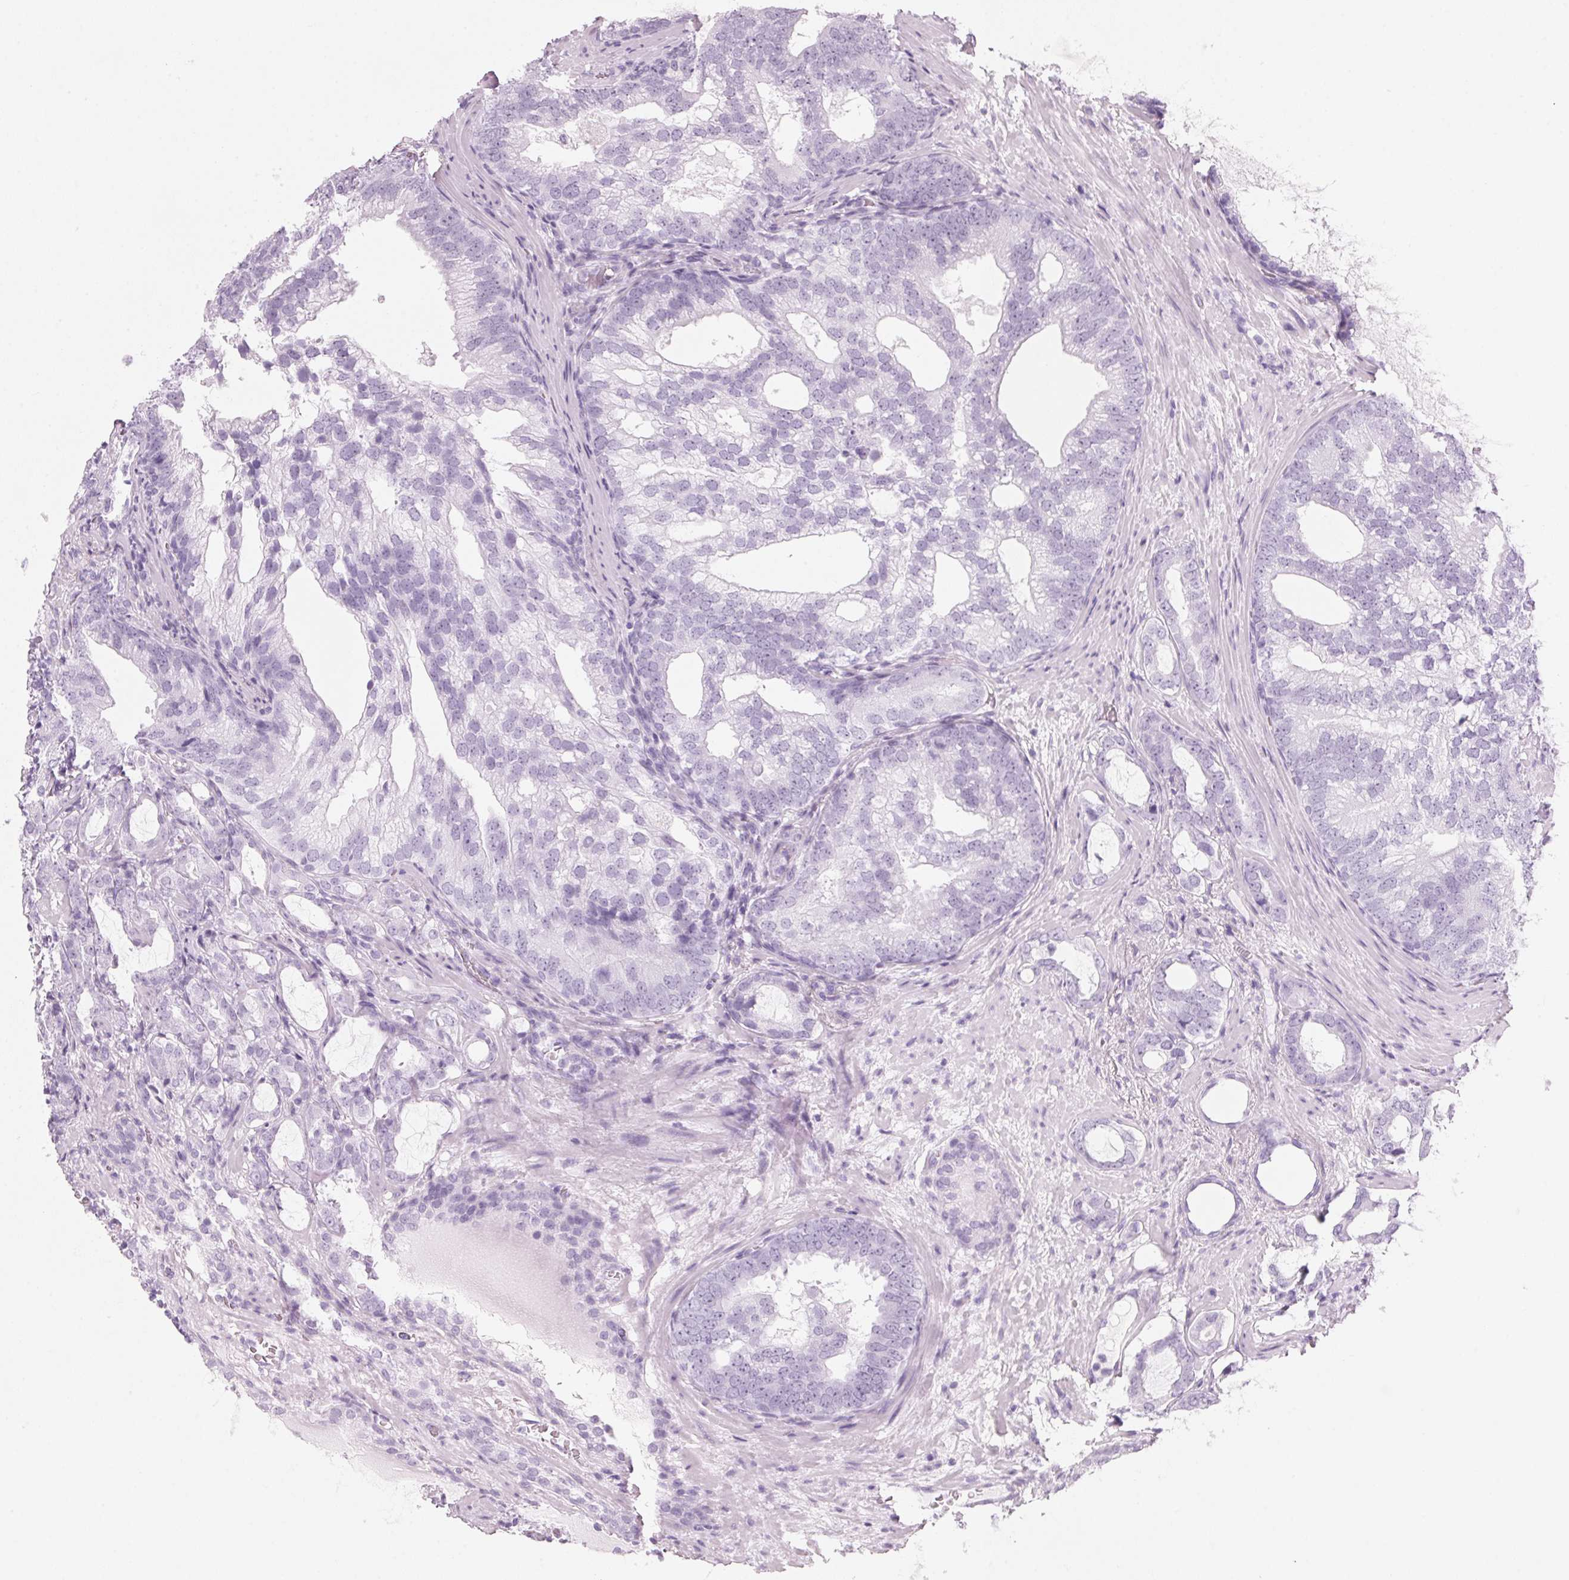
{"staining": {"intensity": "negative", "quantity": "none", "location": "none"}, "tissue": "prostate cancer", "cell_type": "Tumor cells", "image_type": "cancer", "snomed": [{"axis": "morphology", "description": "Adenocarcinoma, High grade"}, {"axis": "topography", "description": "Prostate"}], "caption": "An immunohistochemistry photomicrograph of prostate cancer is shown. There is no staining in tumor cells of prostate cancer.", "gene": "DNTTIP2", "patient": {"sex": "male", "age": 75}}